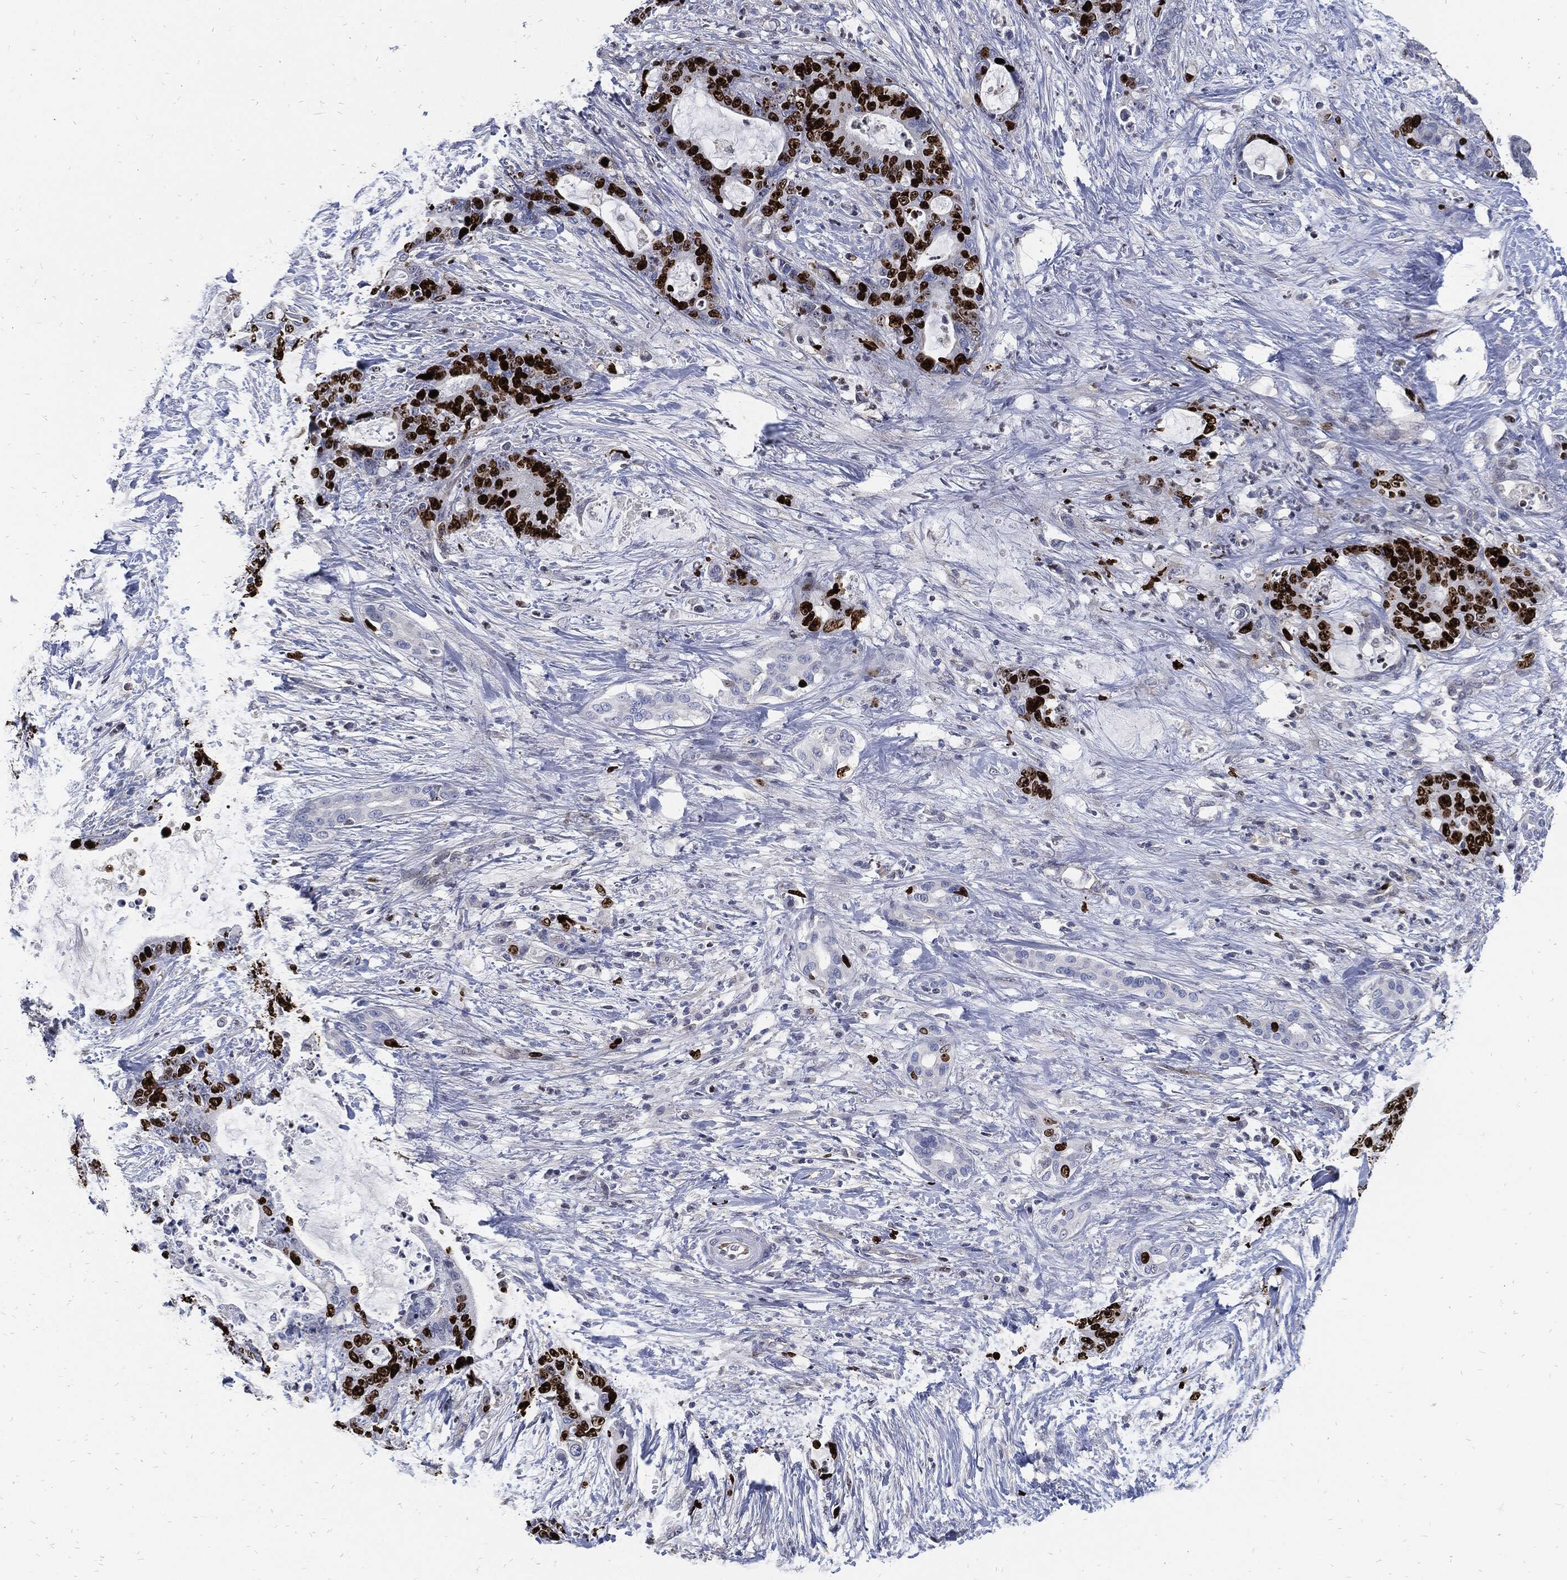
{"staining": {"intensity": "strong", "quantity": "25%-75%", "location": "nuclear"}, "tissue": "liver cancer", "cell_type": "Tumor cells", "image_type": "cancer", "snomed": [{"axis": "morphology", "description": "Cholangiocarcinoma"}, {"axis": "topography", "description": "Liver"}], "caption": "Human cholangiocarcinoma (liver) stained with a protein marker displays strong staining in tumor cells.", "gene": "MKI67", "patient": {"sex": "female", "age": 73}}